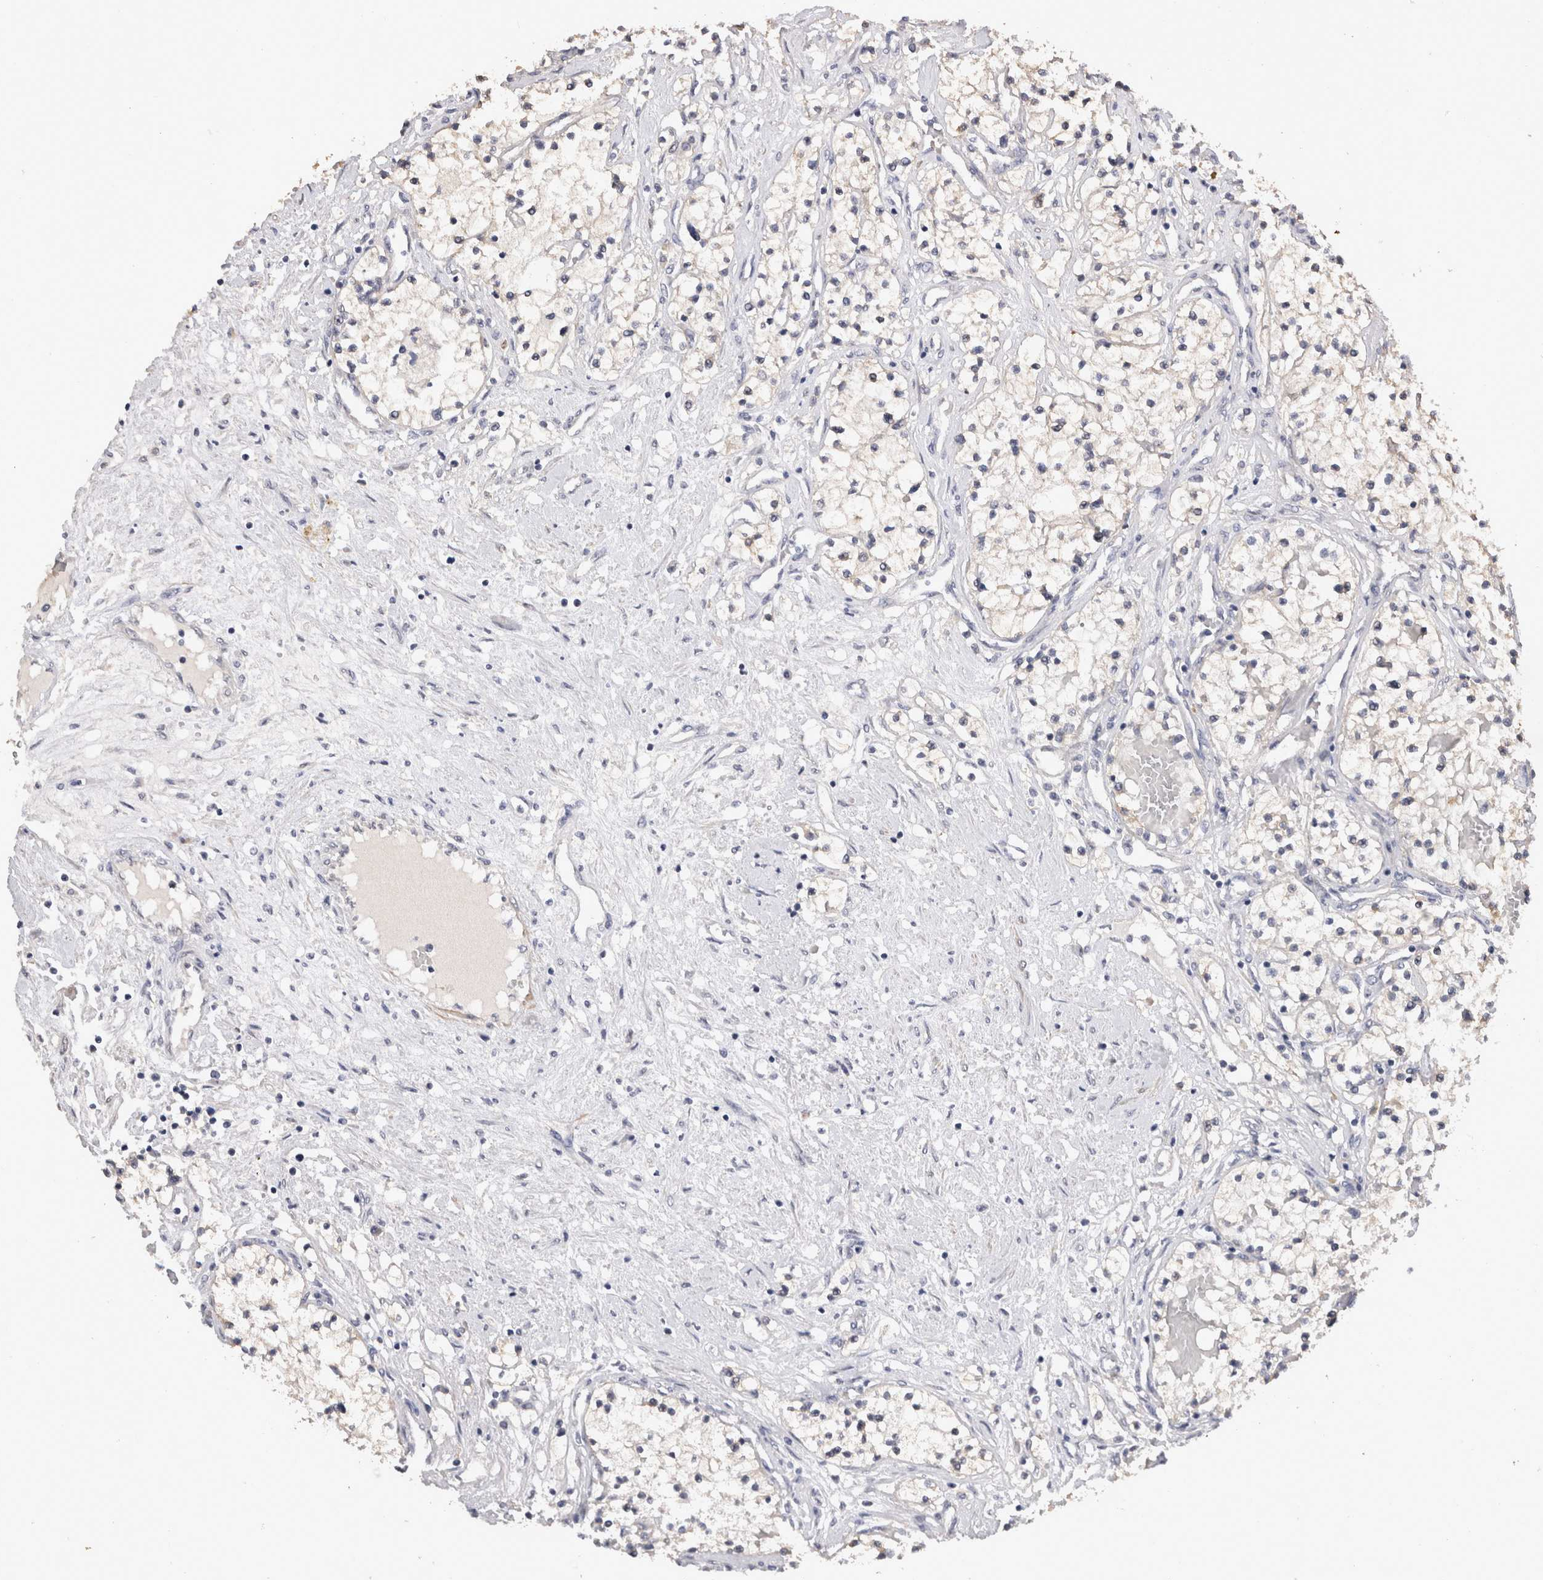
{"staining": {"intensity": "negative", "quantity": "none", "location": "none"}, "tissue": "renal cancer", "cell_type": "Tumor cells", "image_type": "cancer", "snomed": [{"axis": "morphology", "description": "Adenocarcinoma, NOS"}, {"axis": "topography", "description": "Kidney"}], "caption": "Tumor cells show no significant staining in renal cancer.", "gene": "CRYBG1", "patient": {"sex": "male", "age": 68}}